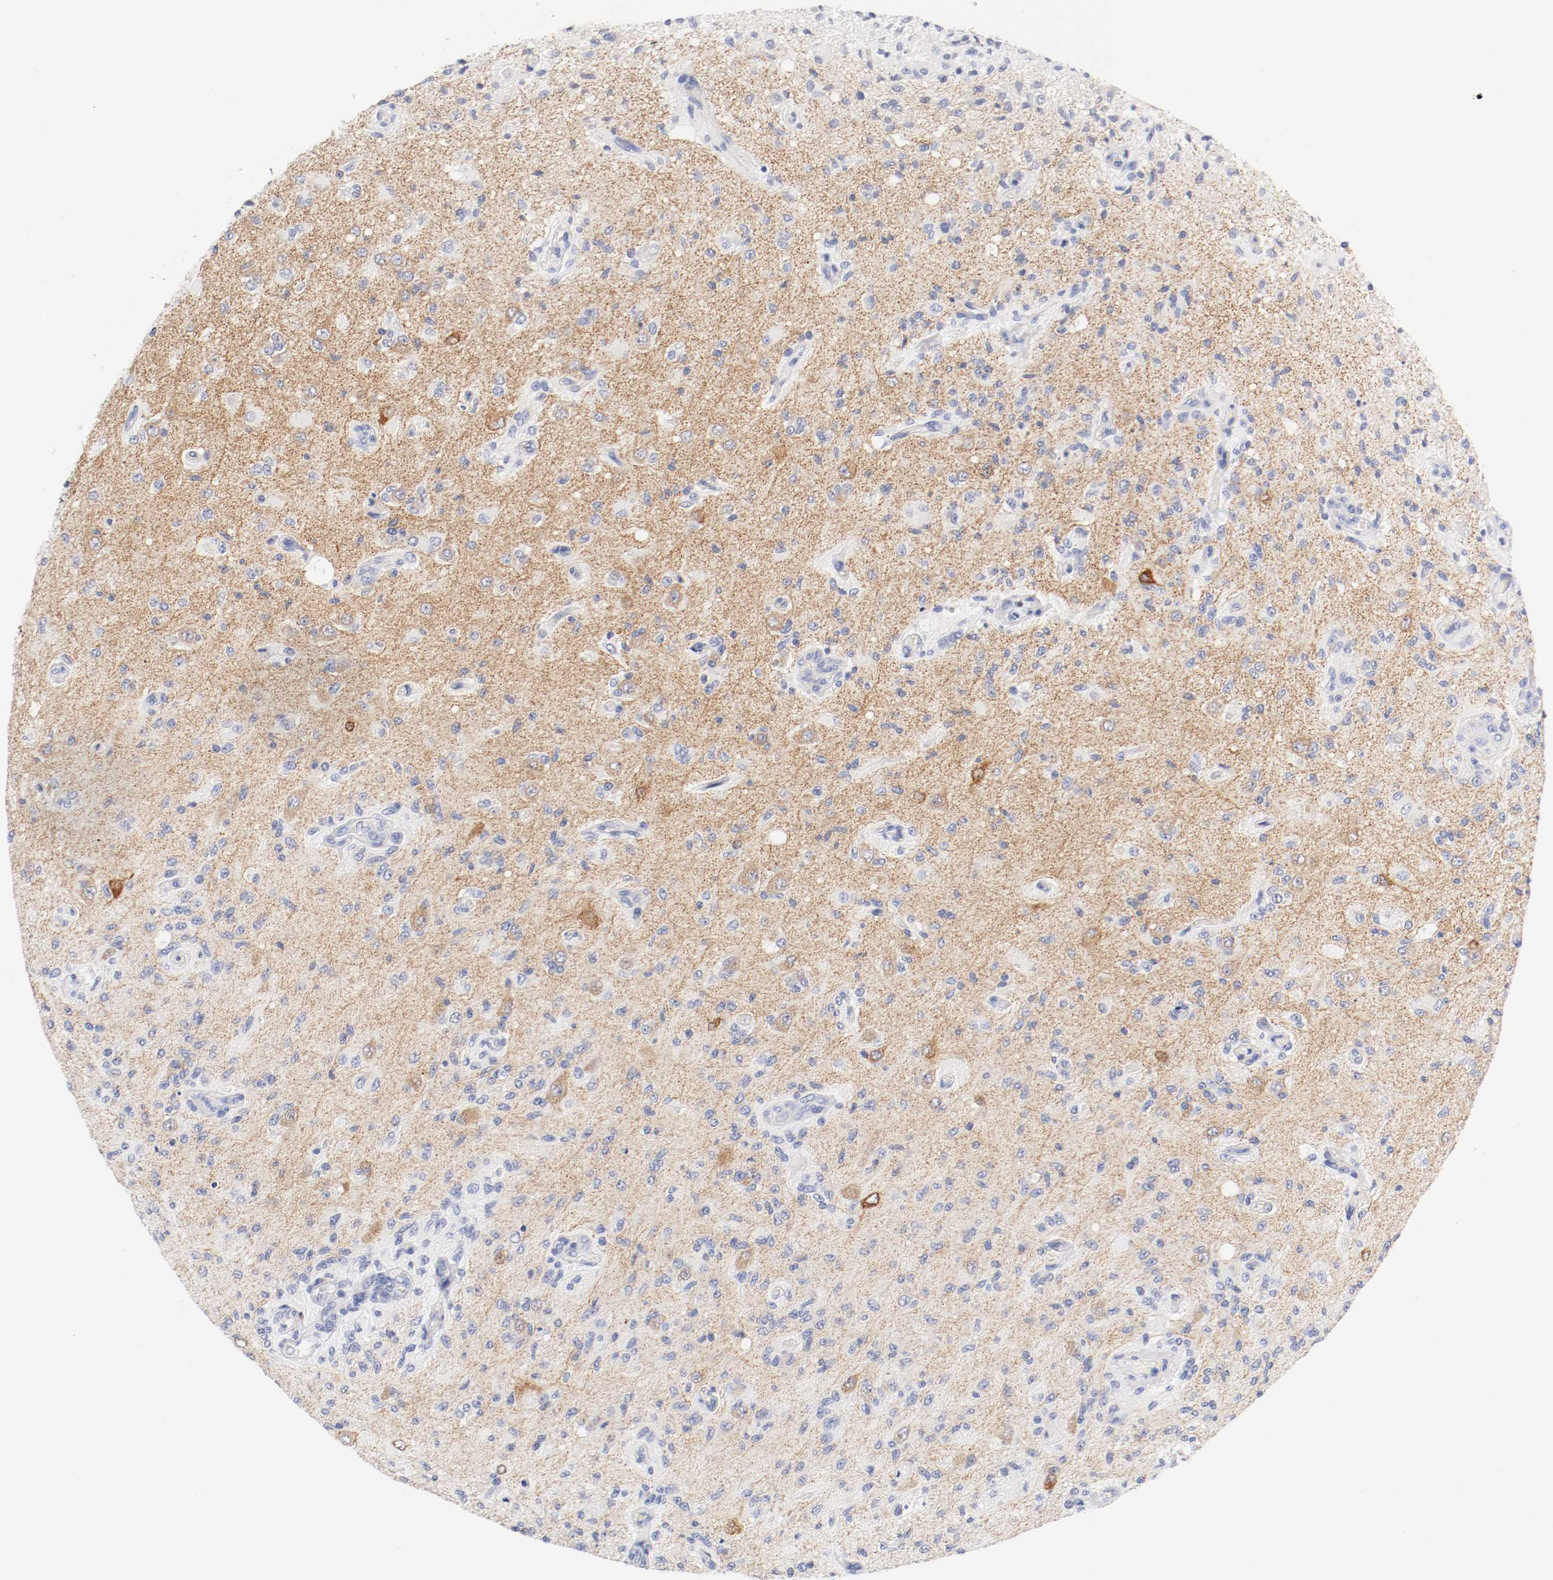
{"staining": {"intensity": "negative", "quantity": "none", "location": "none"}, "tissue": "glioma", "cell_type": "Tumor cells", "image_type": "cancer", "snomed": [{"axis": "morphology", "description": "Normal tissue, NOS"}, {"axis": "morphology", "description": "Glioma, malignant, High grade"}, {"axis": "topography", "description": "Cerebral cortex"}], "caption": "A photomicrograph of glioma stained for a protein reveals no brown staining in tumor cells.", "gene": "HOMER1", "patient": {"sex": "male", "age": 77}}